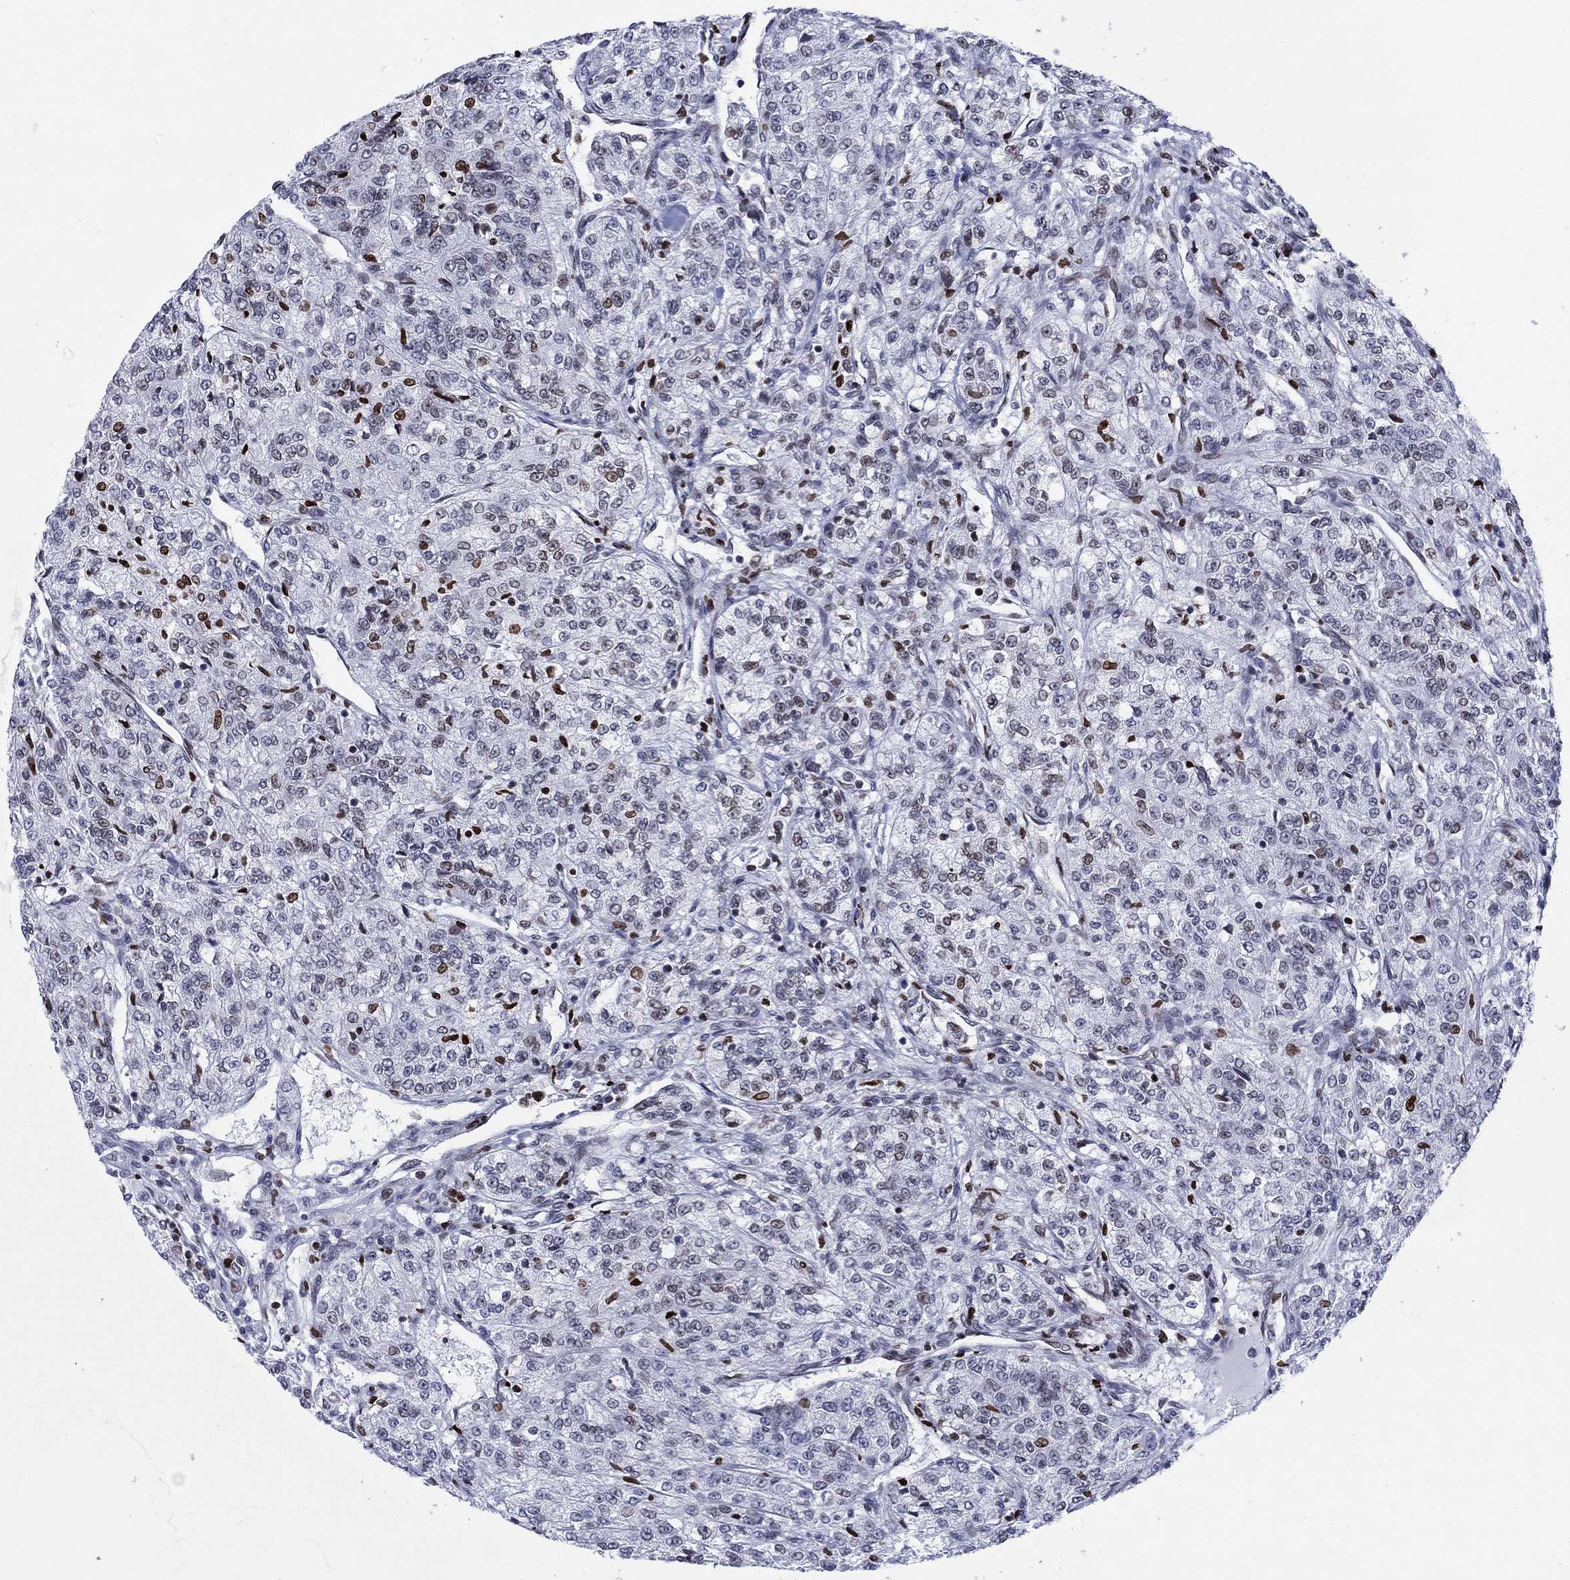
{"staining": {"intensity": "moderate", "quantity": "<25%", "location": "nuclear"}, "tissue": "renal cancer", "cell_type": "Tumor cells", "image_type": "cancer", "snomed": [{"axis": "morphology", "description": "Adenocarcinoma, NOS"}, {"axis": "topography", "description": "Kidney"}], "caption": "Protein expression analysis of renal cancer displays moderate nuclear positivity in approximately <25% of tumor cells. (Stains: DAB in brown, nuclei in blue, Microscopy: brightfield microscopy at high magnification).", "gene": "HMGA1", "patient": {"sex": "female", "age": 63}}